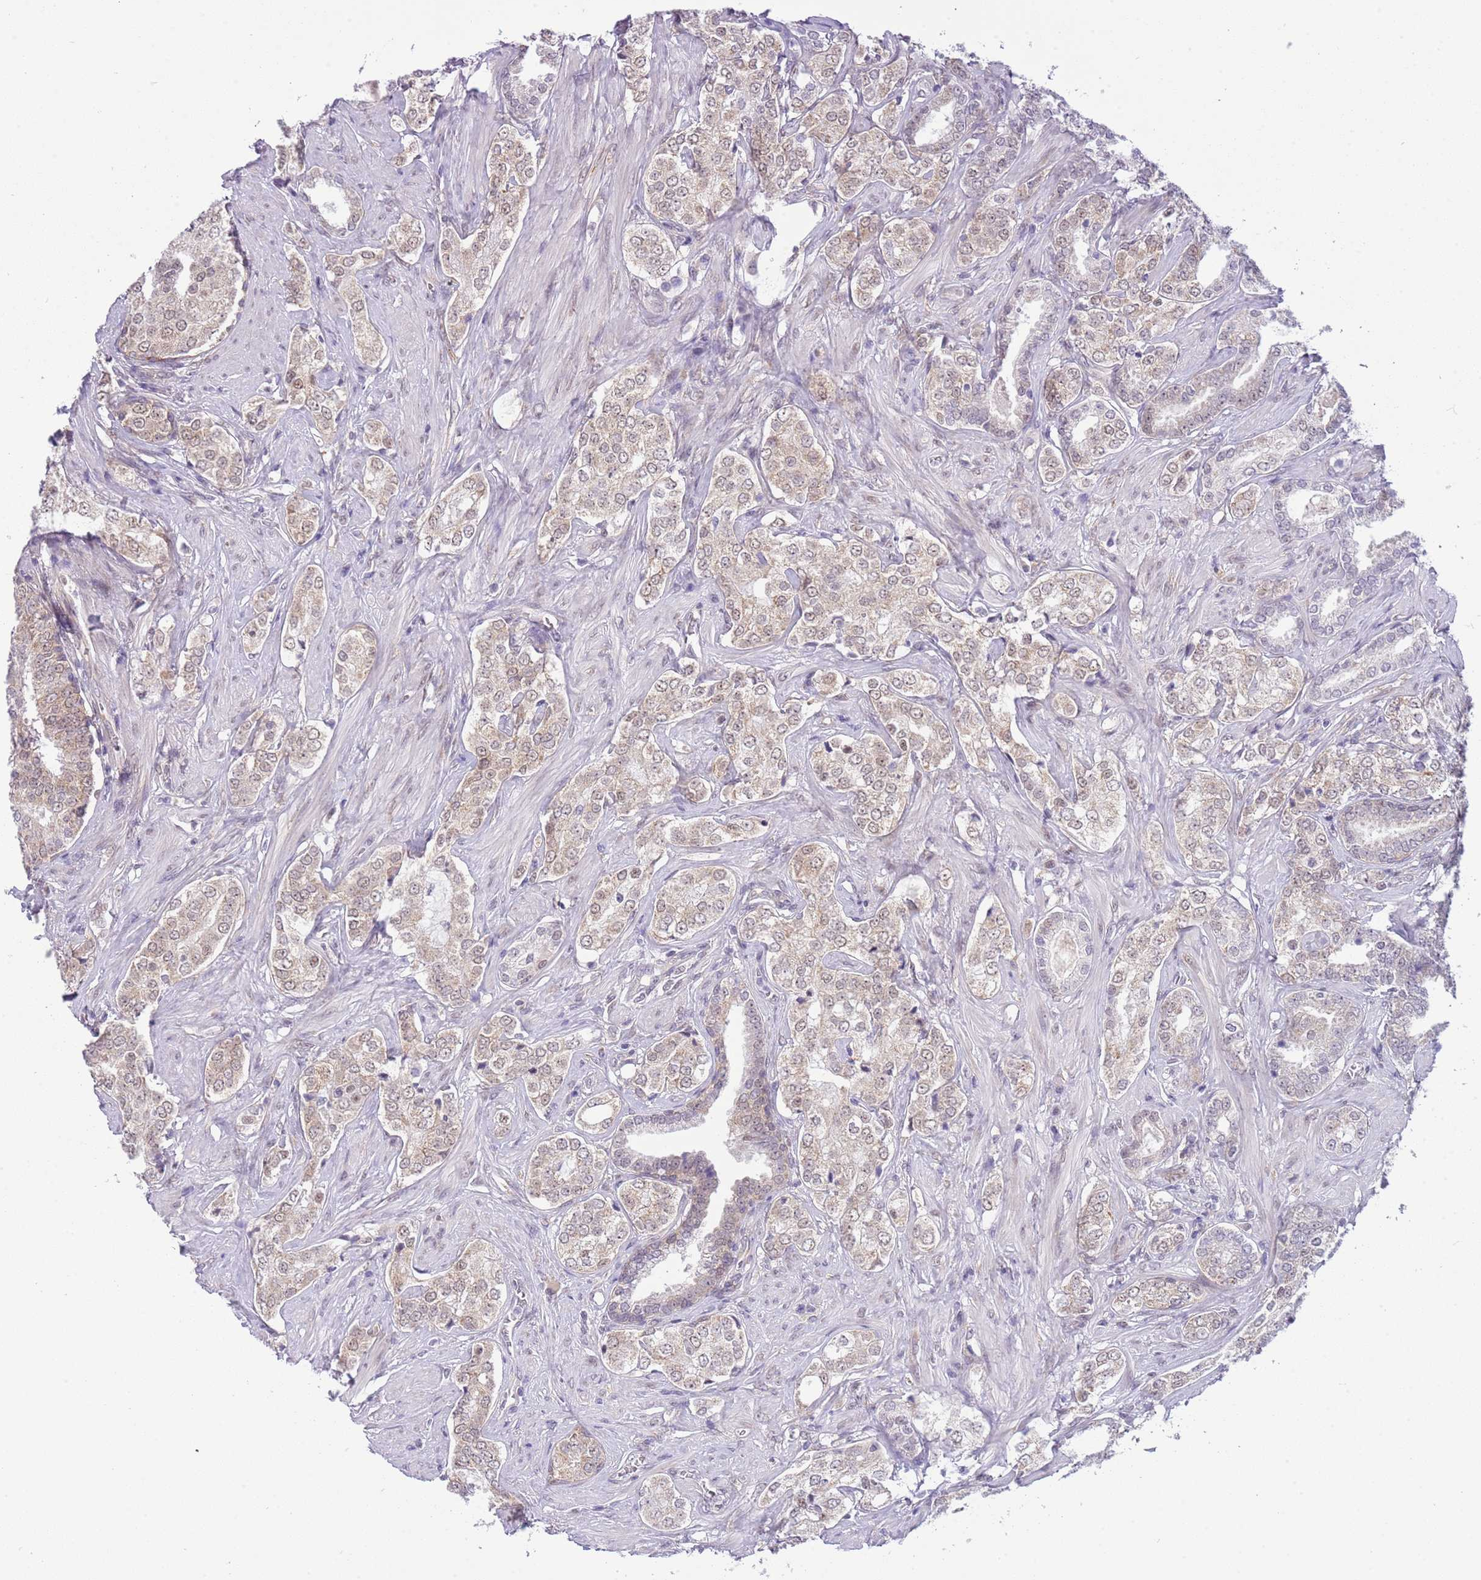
{"staining": {"intensity": "weak", "quantity": "<25%", "location": "nuclear"}, "tissue": "prostate cancer", "cell_type": "Tumor cells", "image_type": "cancer", "snomed": [{"axis": "morphology", "description": "Adenocarcinoma, High grade"}, {"axis": "topography", "description": "Prostate"}], "caption": "The image displays no staining of tumor cells in prostate high-grade adenocarcinoma. (Brightfield microscopy of DAB (3,3'-diaminobenzidine) immunohistochemistry (IHC) at high magnification).", "gene": "FAM120C", "patient": {"sex": "male", "age": 71}}